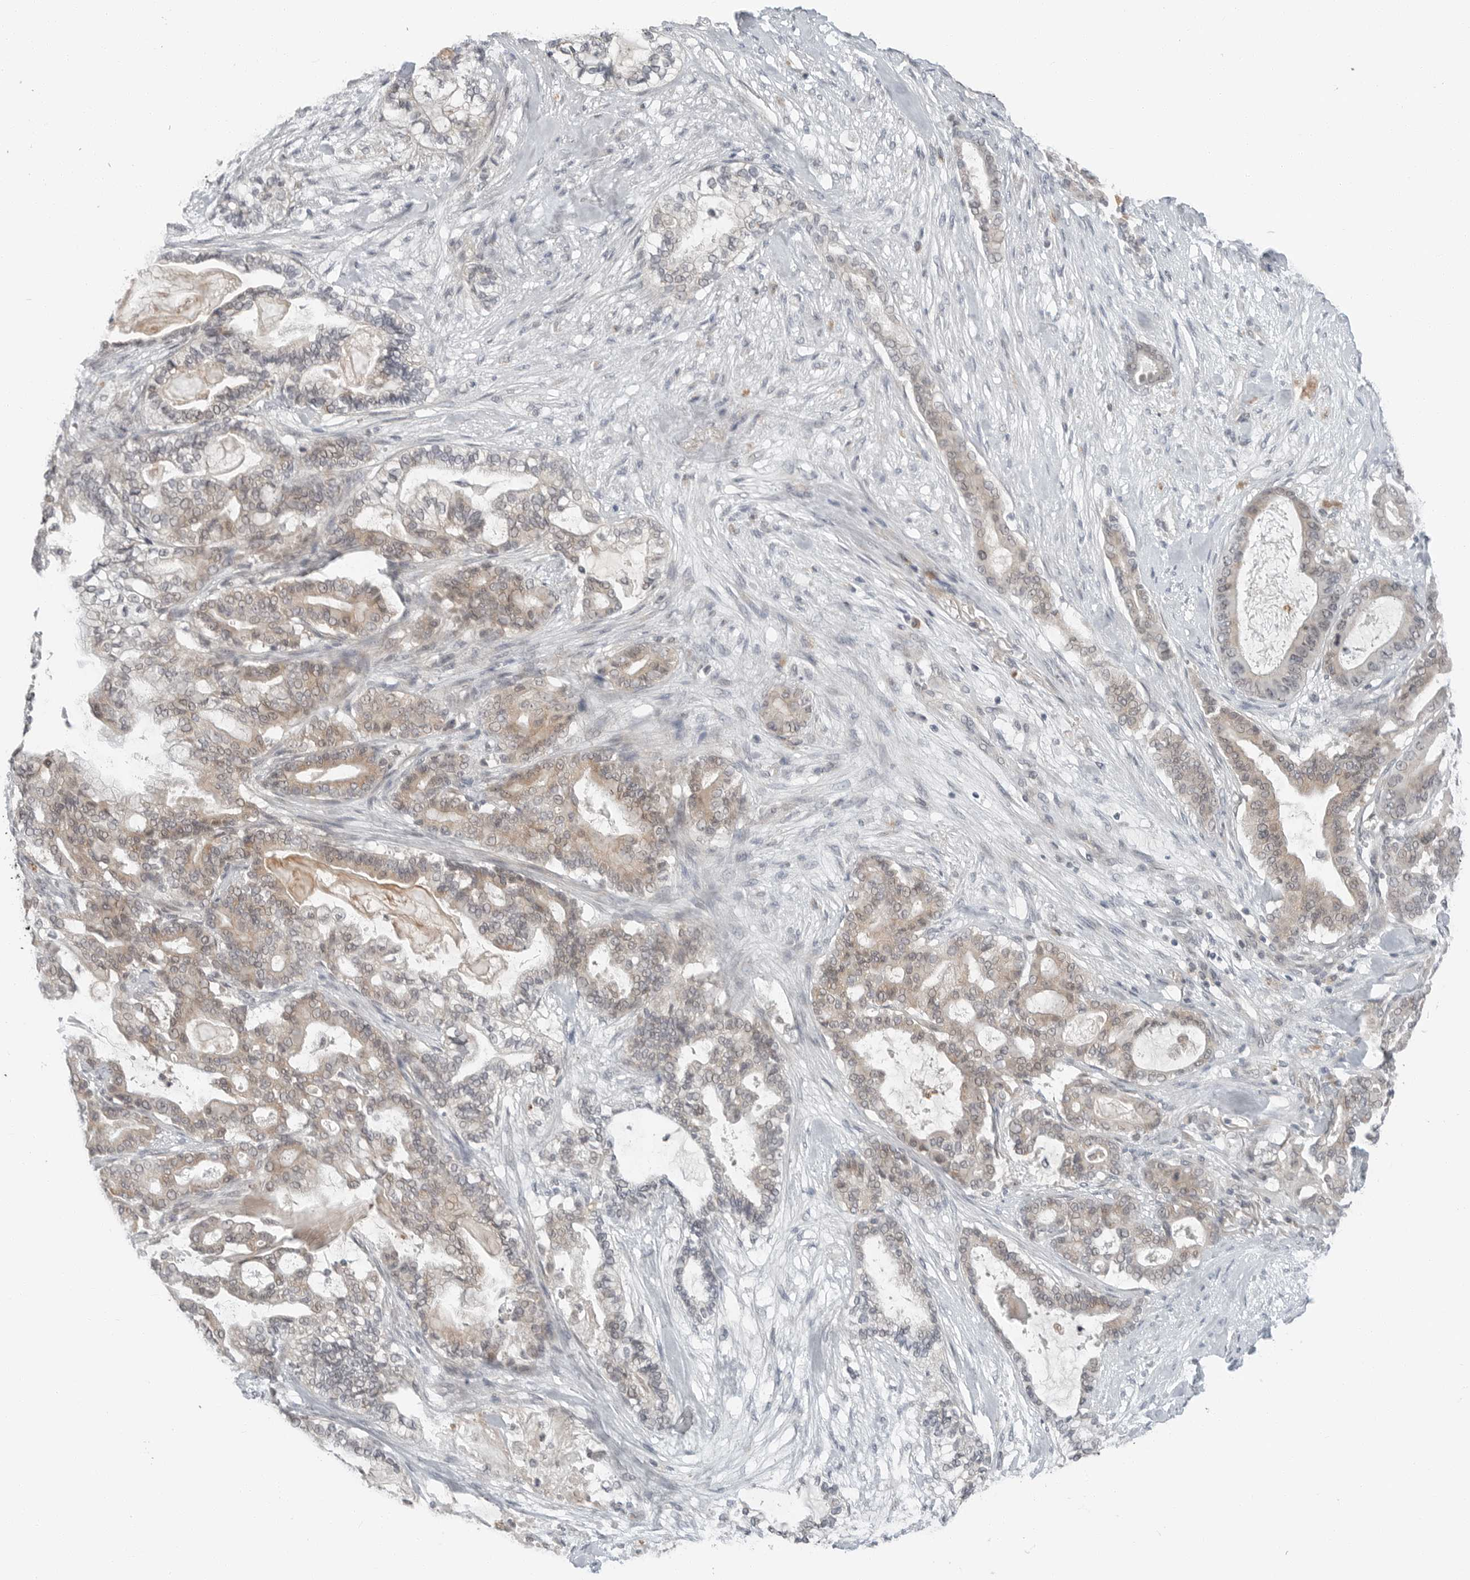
{"staining": {"intensity": "weak", "quantity": "25%-75%", "location": "cytoplasmic/membranous"}, "tissue": "pancreatic cancer", "cell_type": "Tumor cells", "image_type": "cancer", "snomed": [{"axis": "morphology", "description": "Adenocarcinoma, NOS"}, {"axis": "topography", "description": "Pancreas"}], "caption": "Immunohistochemistry (IHC) of adenocarcinoma (pancreatic) exhibits low levels of weak cytoplasmic/membranous expression in about 25%-75% of tumor cells.", "gene": "FCRLB", "patient": {"sex": "male", "age": 63}}